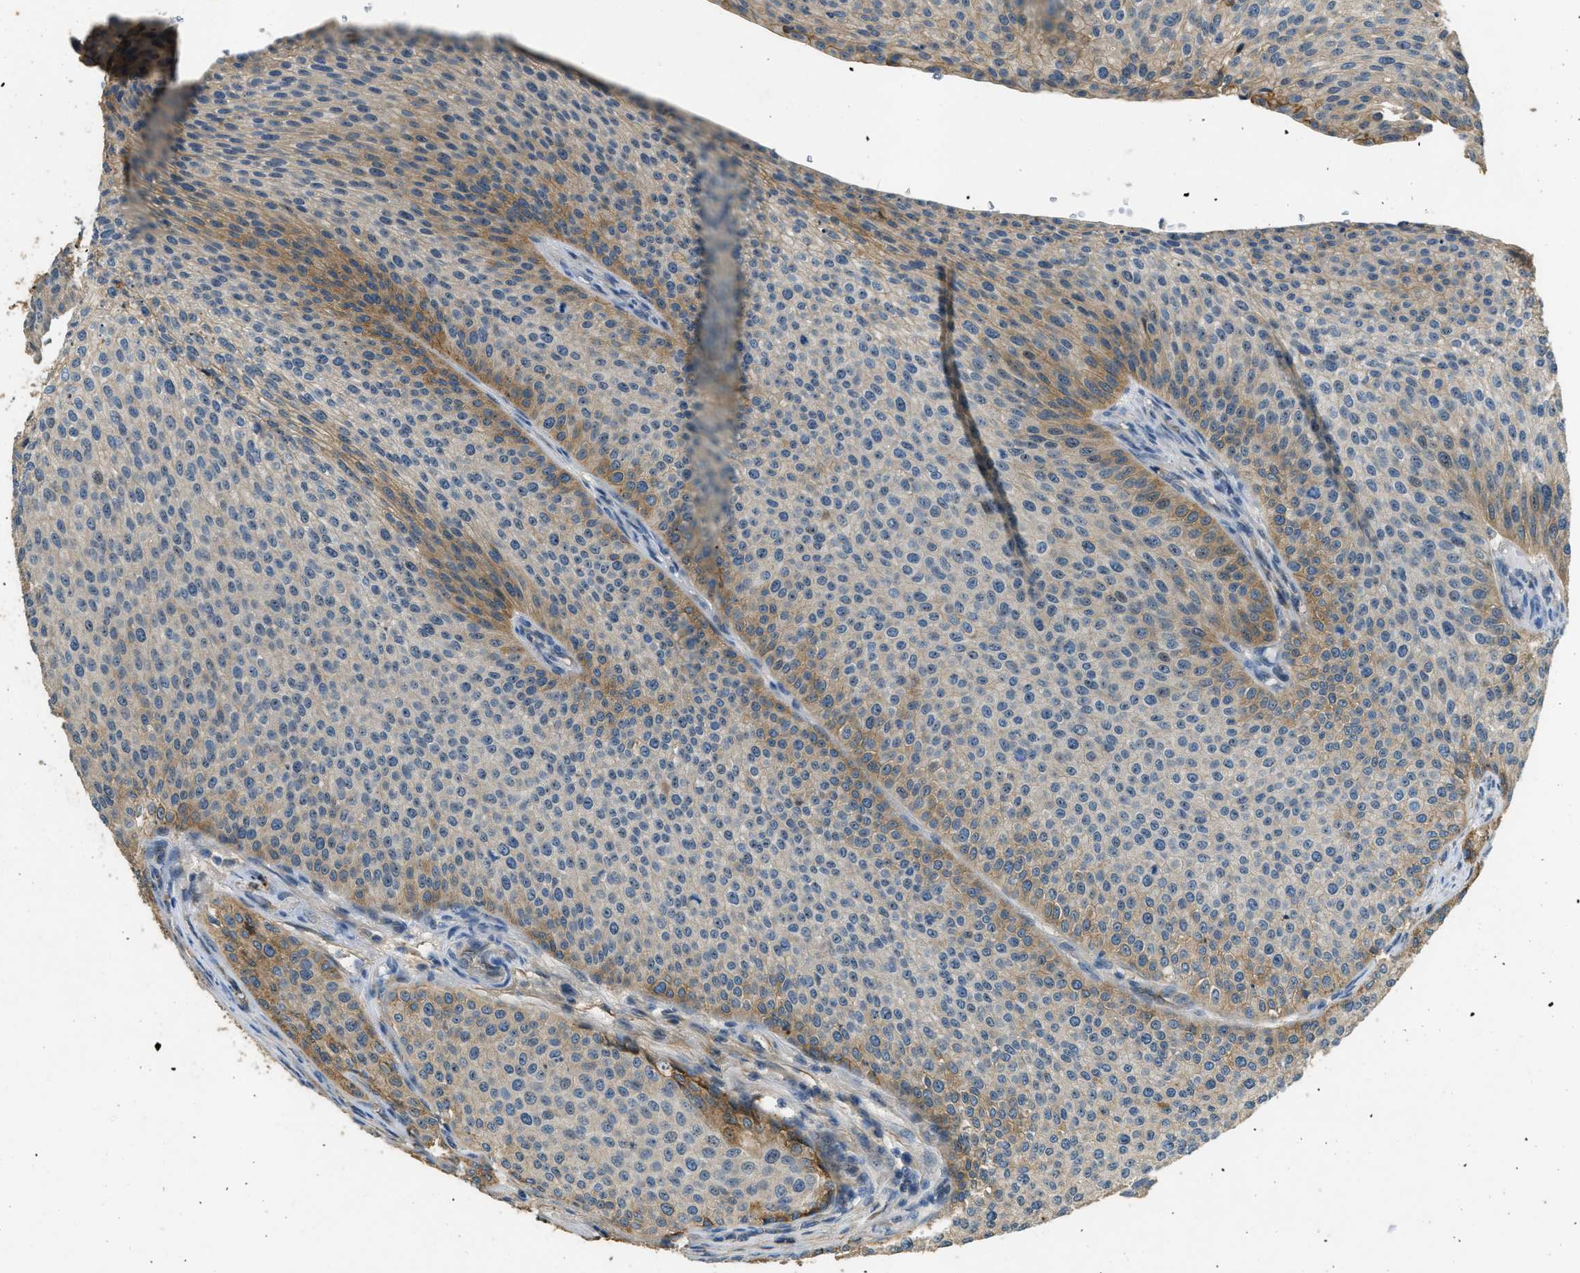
{"staining": {"intensity": "moderate", "quantity": "<25%", "location": "cytoplasmic/membranous"}, "tissue": "urothelial cancer", "cell_type": "Tumor cells", "image_type": "cancer", "snomed": [{"axis": "morphology", "description": "Urothelial carcinoma, Low grade"}, {"axis": "topography", "description": "Smooth muscle"}, {"axis": "topography", "description": "Urinary bladder"}], "caption": "About <25% of tumor cells in urothelial carcinoma (low-grade) display moderate cytoplasmic/membranous protein staining as visualized by brown immunohistochemical staining.", "gene": "OSMR", "patient": {"sex": "male", "age": 60}}